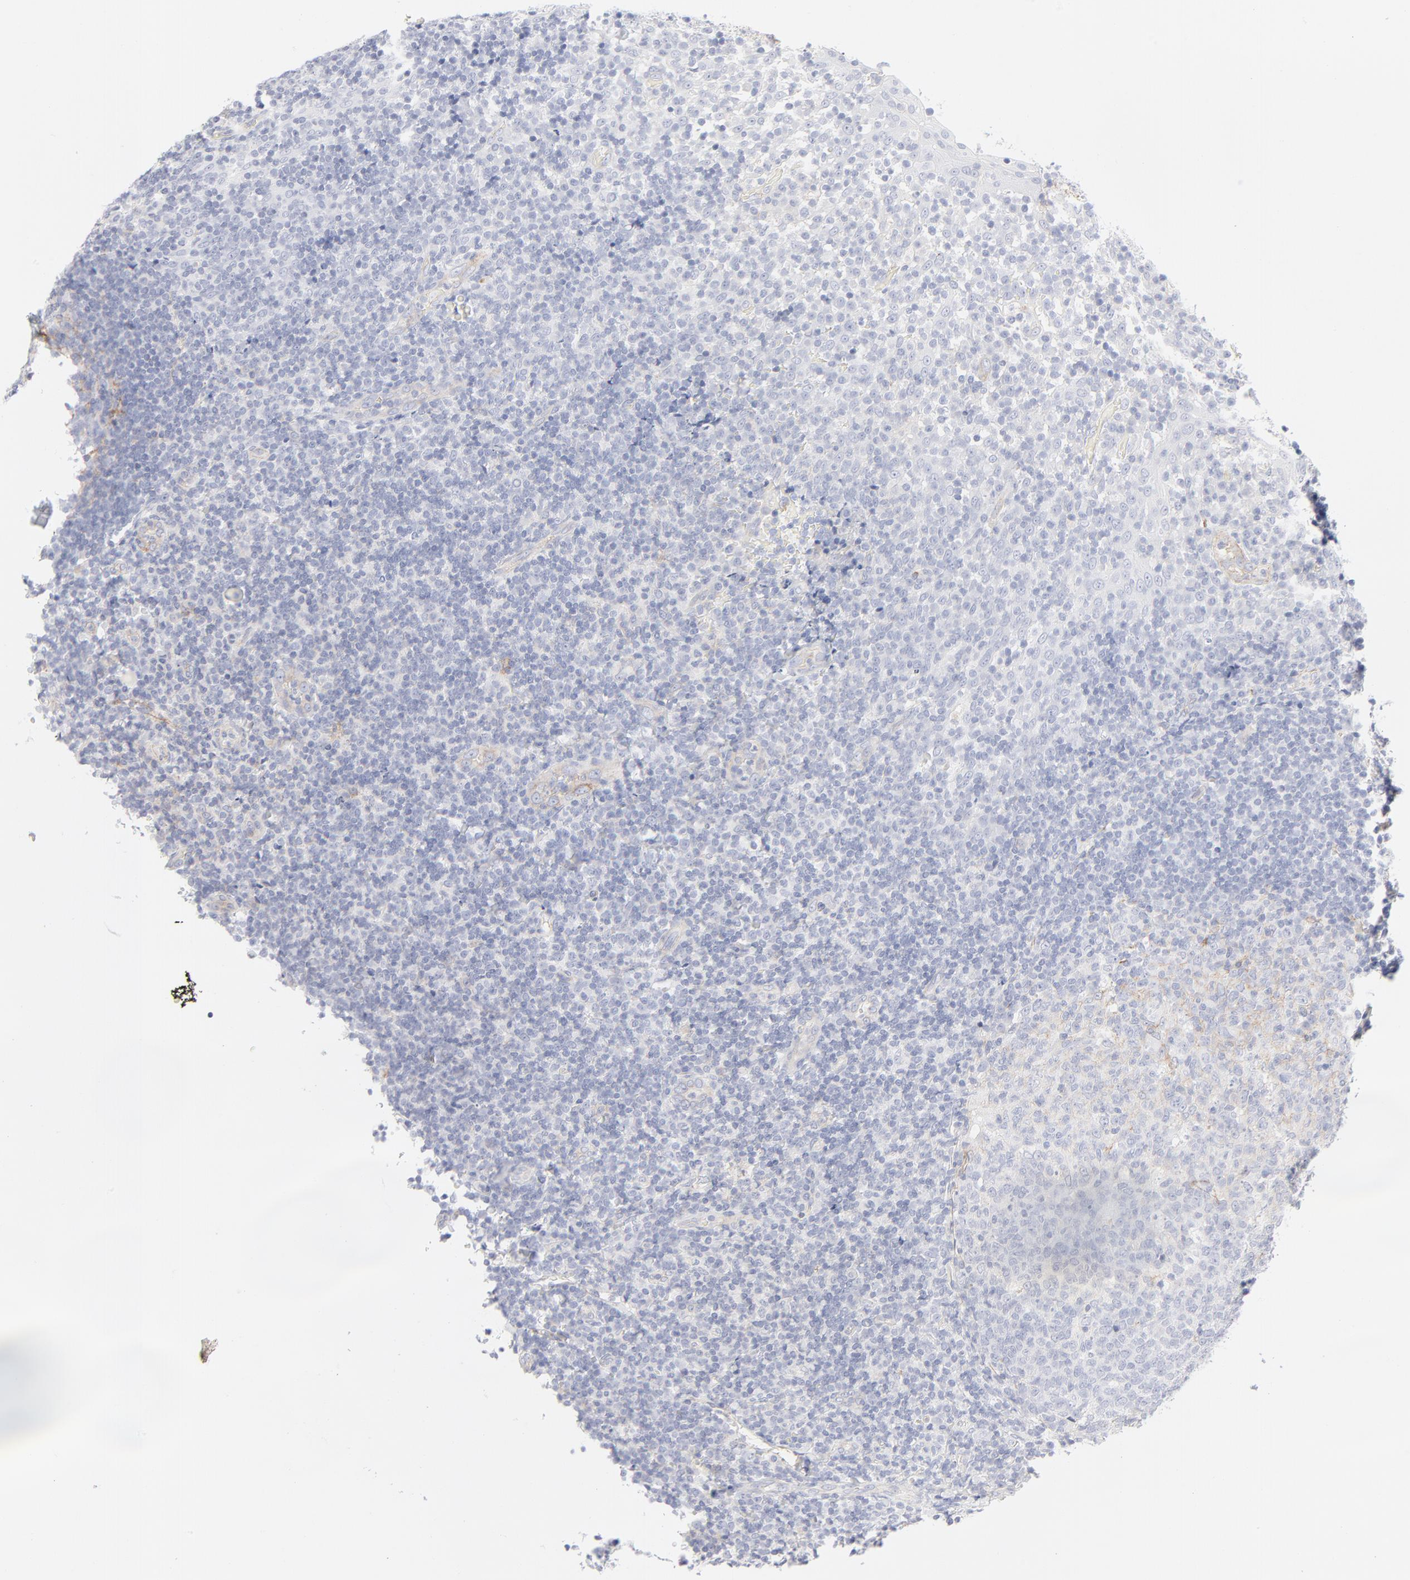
{"staining": {"intensity": "negative", "quantity": "none", "location": "none"}, "tissue": "tonsil", "cell_type": "Germinal center cells", "image_type": "normal", "snomed": [{"axis": "morphology", "description": "Normal tissue, NOS"}, {"axis": "topography", "description": "Tonsil"}], "caption": "IHC micrograph of normal human tonsil stained for a protein (brown), which reveals no expression in germinal center cells.", "gene": "ITGA5", "patient": {"sex": "female", "age": 40}}